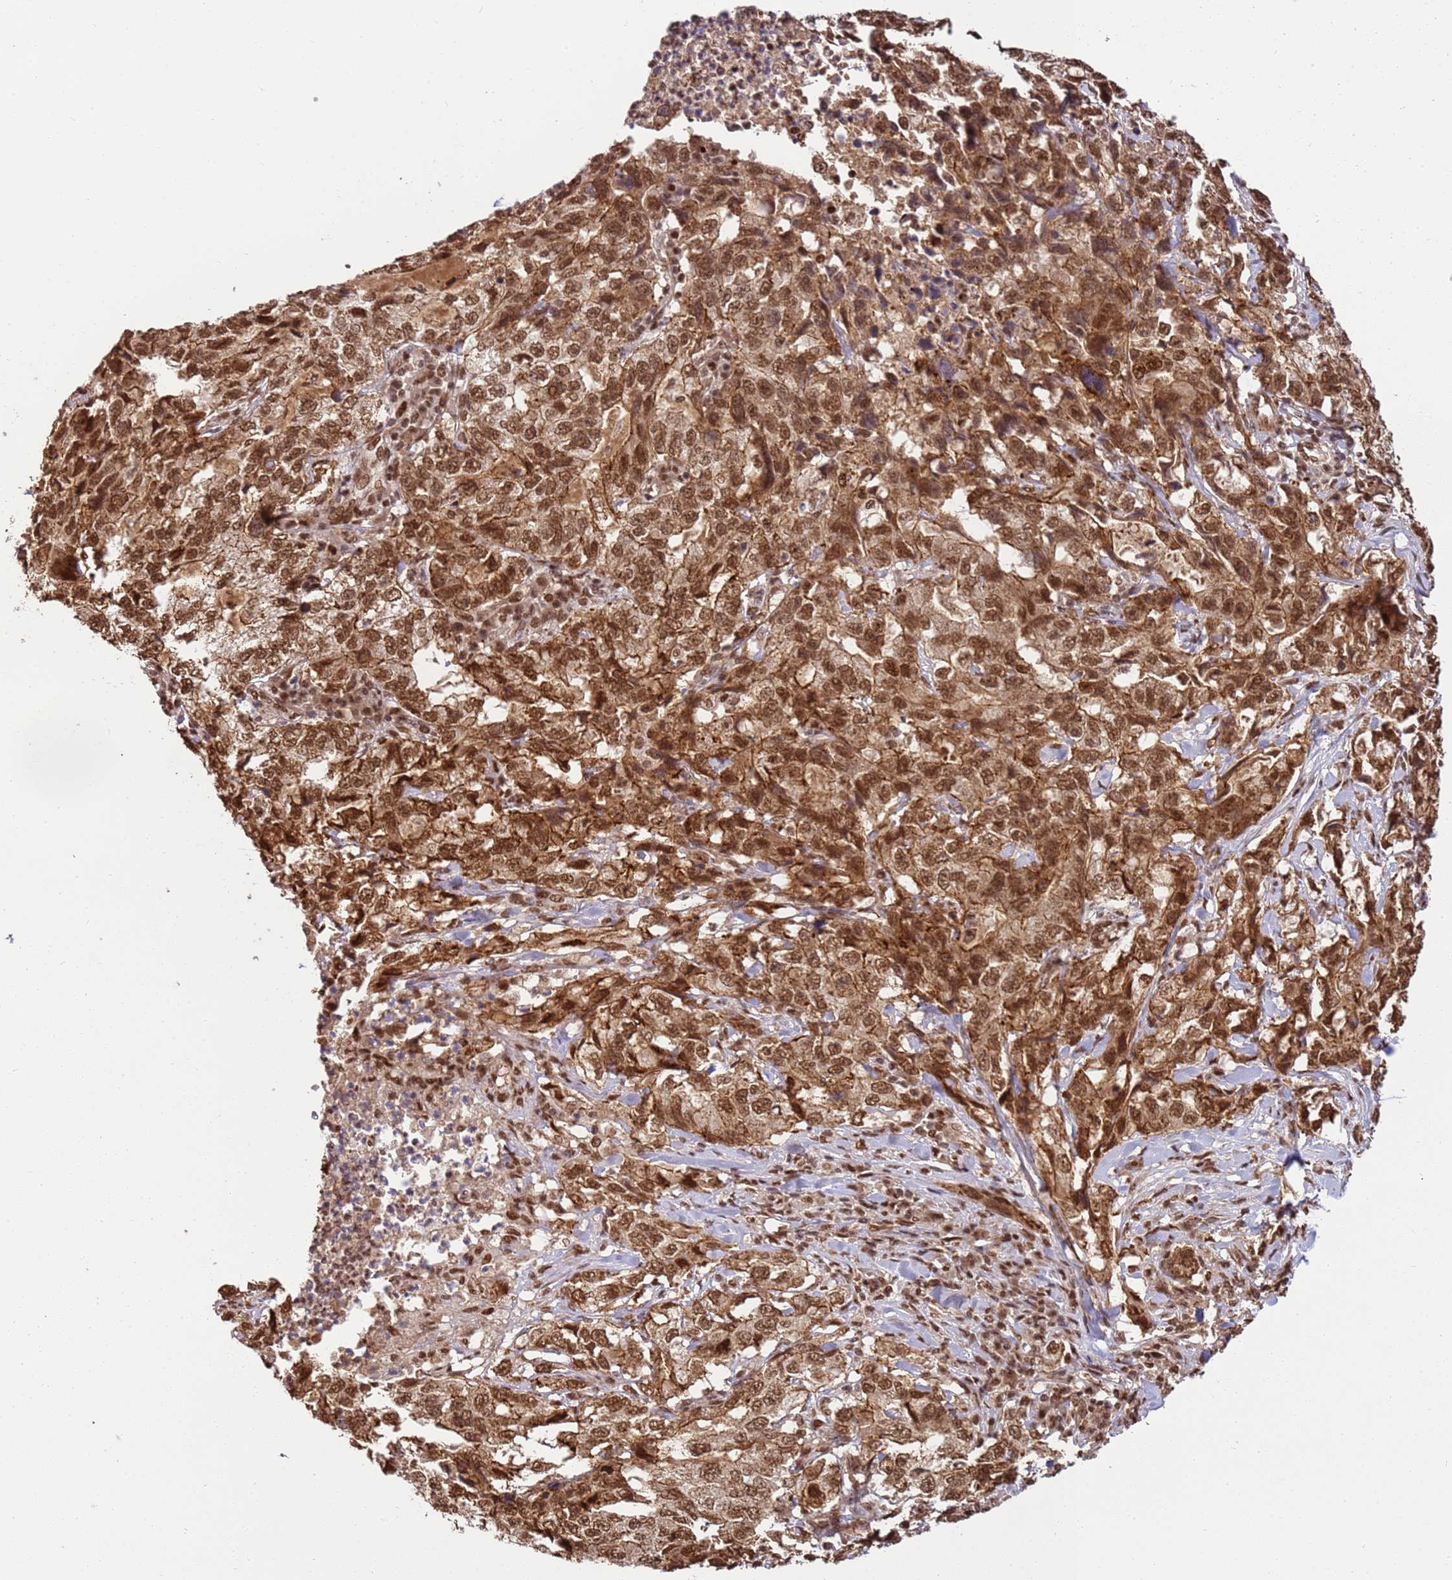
{"staining": {"intensity": "moderate", "quantity": ">75%", "location": "cytoplasmic/membranous,nuclear"}, "tissue": "lung cancer", "cell_type": "Tumor cells", "image_type": "cancer", "snomed": [{"axis": "morphology", "description": "Adenocarcinoma, NOS"}, {"axis": "topography", "description": "Lung"}], "caption": "Lung cancer was stained to show a protein in brown. There is medium levels of moderate cytoplasmic/membranous and nuclear staining in approximately >75% of tumor cells.", "gene": "ZBTB12", "patient": {"sex": "female", "age": 51}}